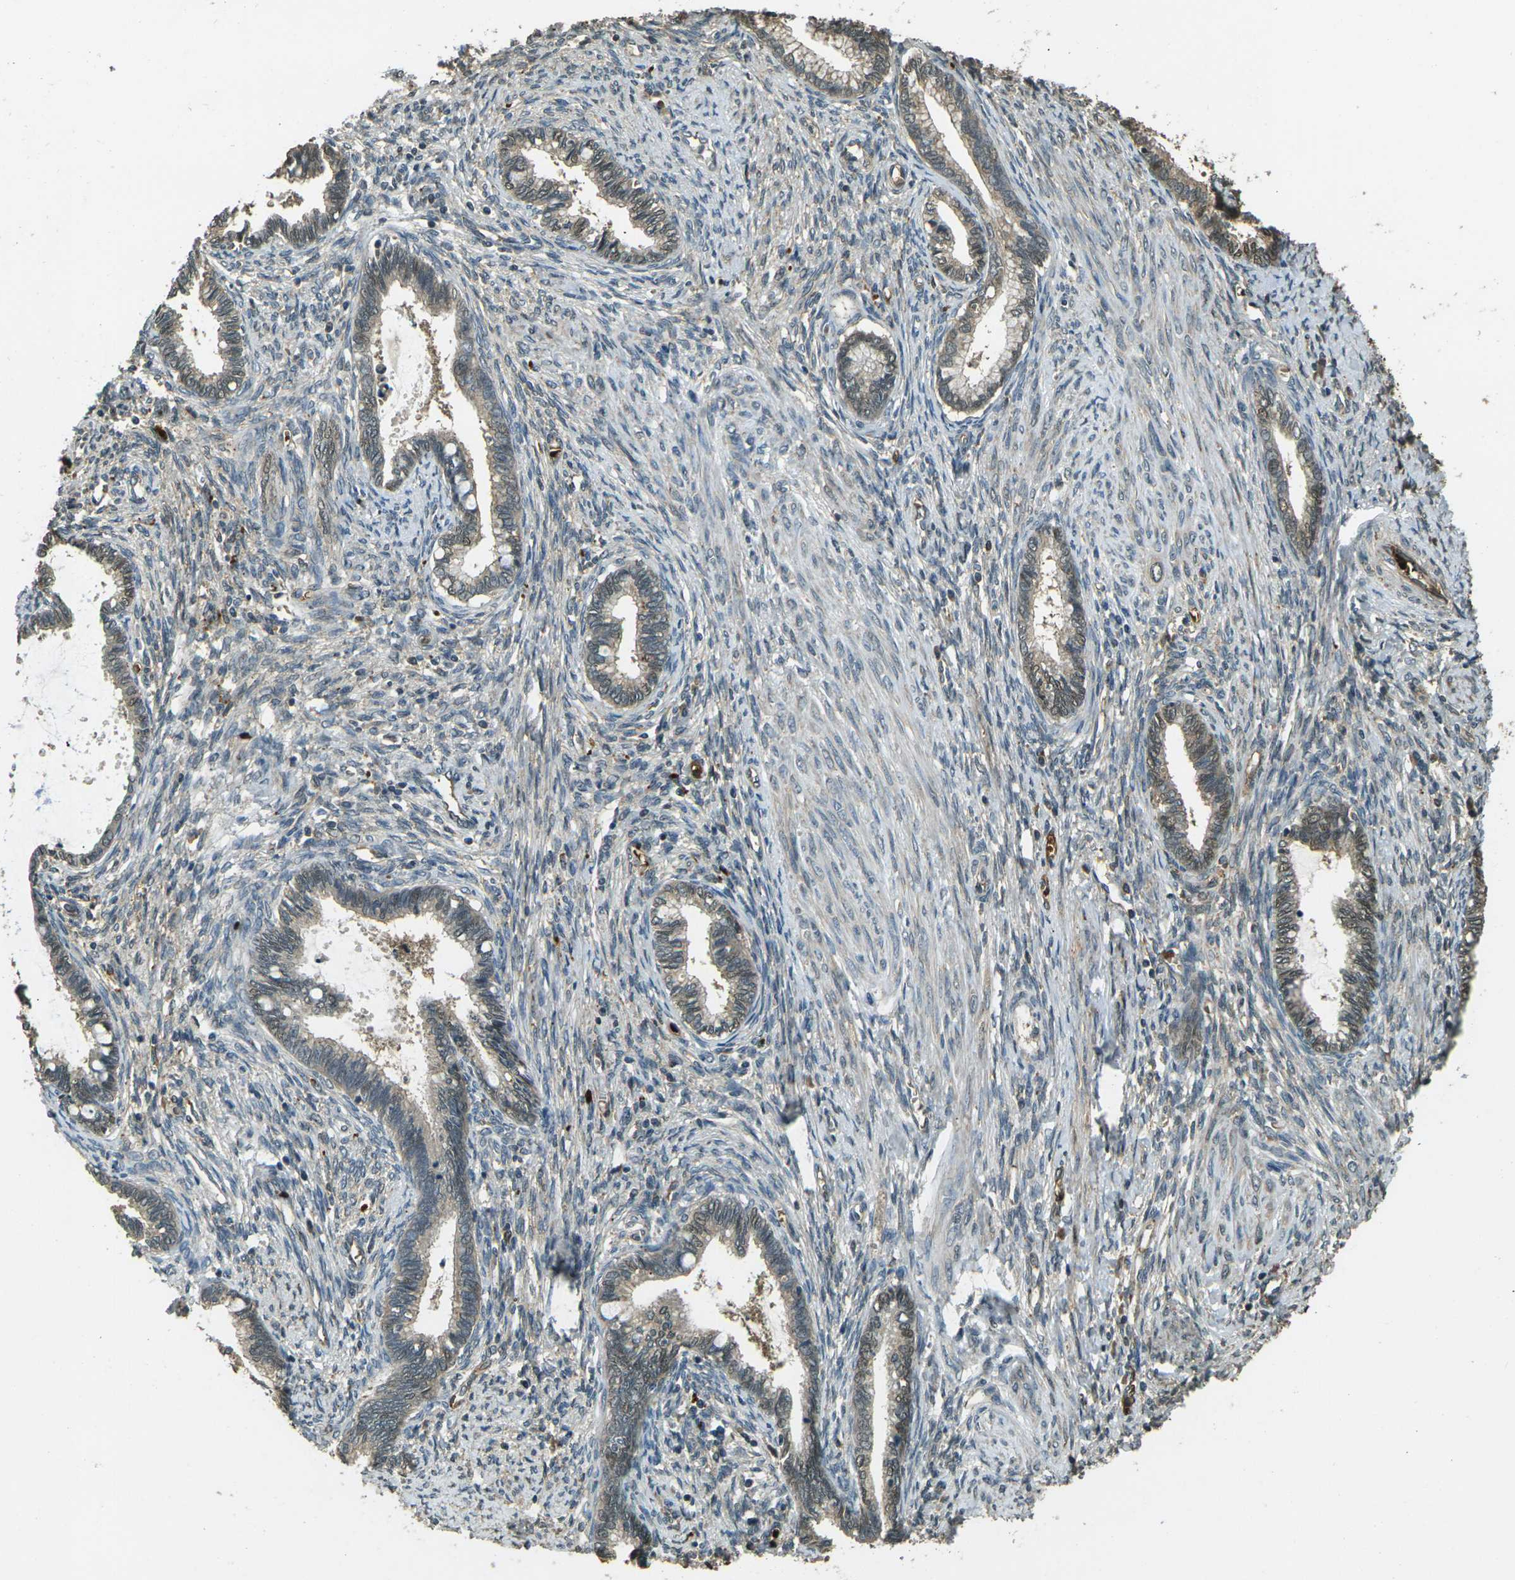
{"staining": {"intensity": "weak", "quantity": ">75%", "location": "cytoplasmic/membranous,nuclear"}, "tissue": "cervical cancer", "cell_type": "Tumor cells", "image_type": "cancer", "snomed": [{"axis": "morphology", "description": "Adenocarcinoma, NOS"}, {"axis": "topography", "description": "Cervix"}], "caption": "Cervical adenocarcinoma stained with DAB immunohistochemistry demonstrates low levels of weak cytoplasmic/membranous and nuclear expression in about >75% of tumor cells.", "gene": "TOR1A", "patient": {"sex": "female", "age": 44}}